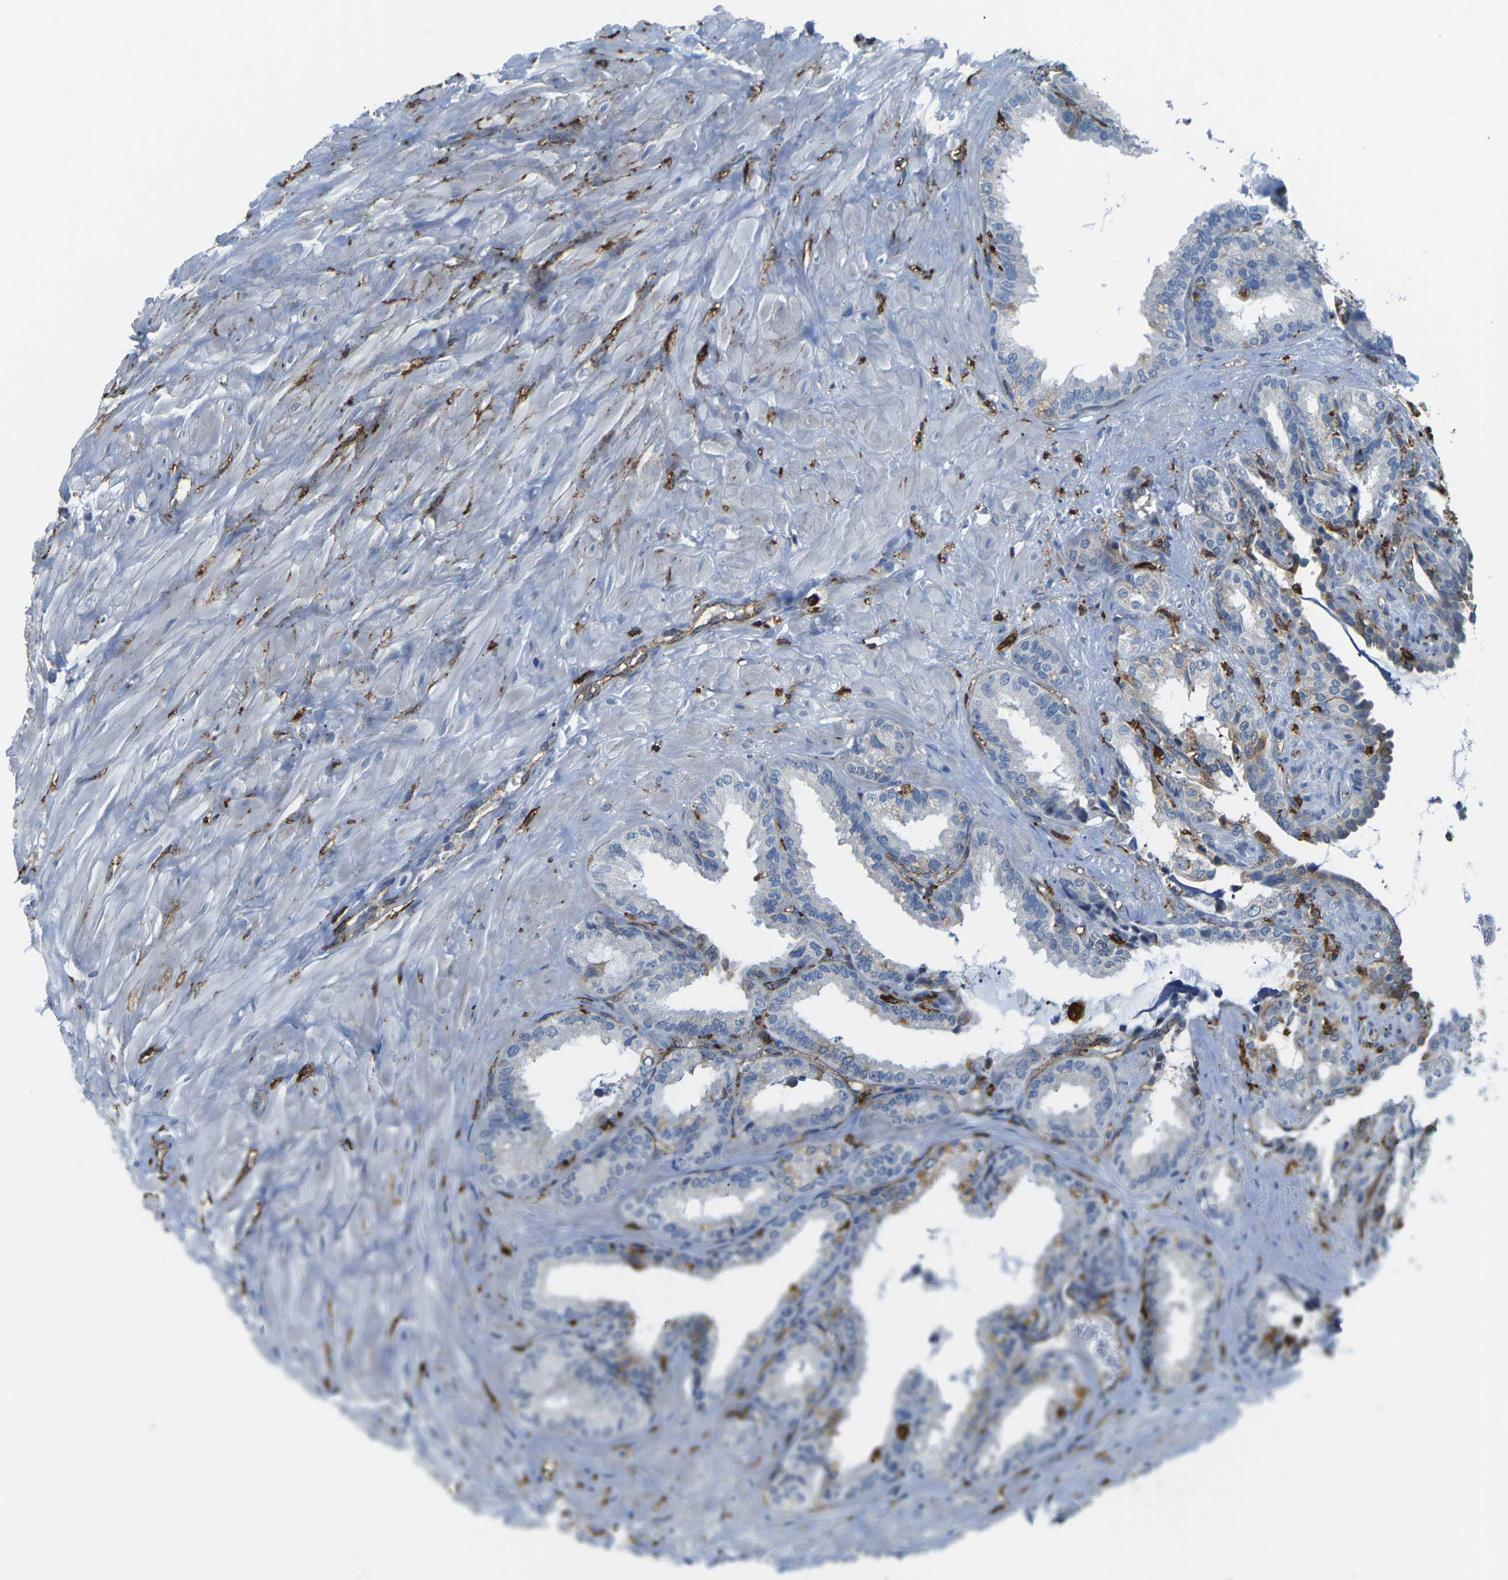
{"staining": {"intensity": "negative", "quantity": "none", "location": "none"}, "tissue": "seminal vesicle", "cell_type": "Glandular cells", "image_type": "normal", "snomed": [{"axis": "morphology", "description": "Normal tissue, NOS"}, {"axis": "topography", "description": "Seminal veicle"}], "caption": "DAB immunohistochemical staining of benign human seminal vesicle reveals no significant expression in glandular cells.", "gene": "PTPN1", "patient": {"sex": "male", "age": 64}}